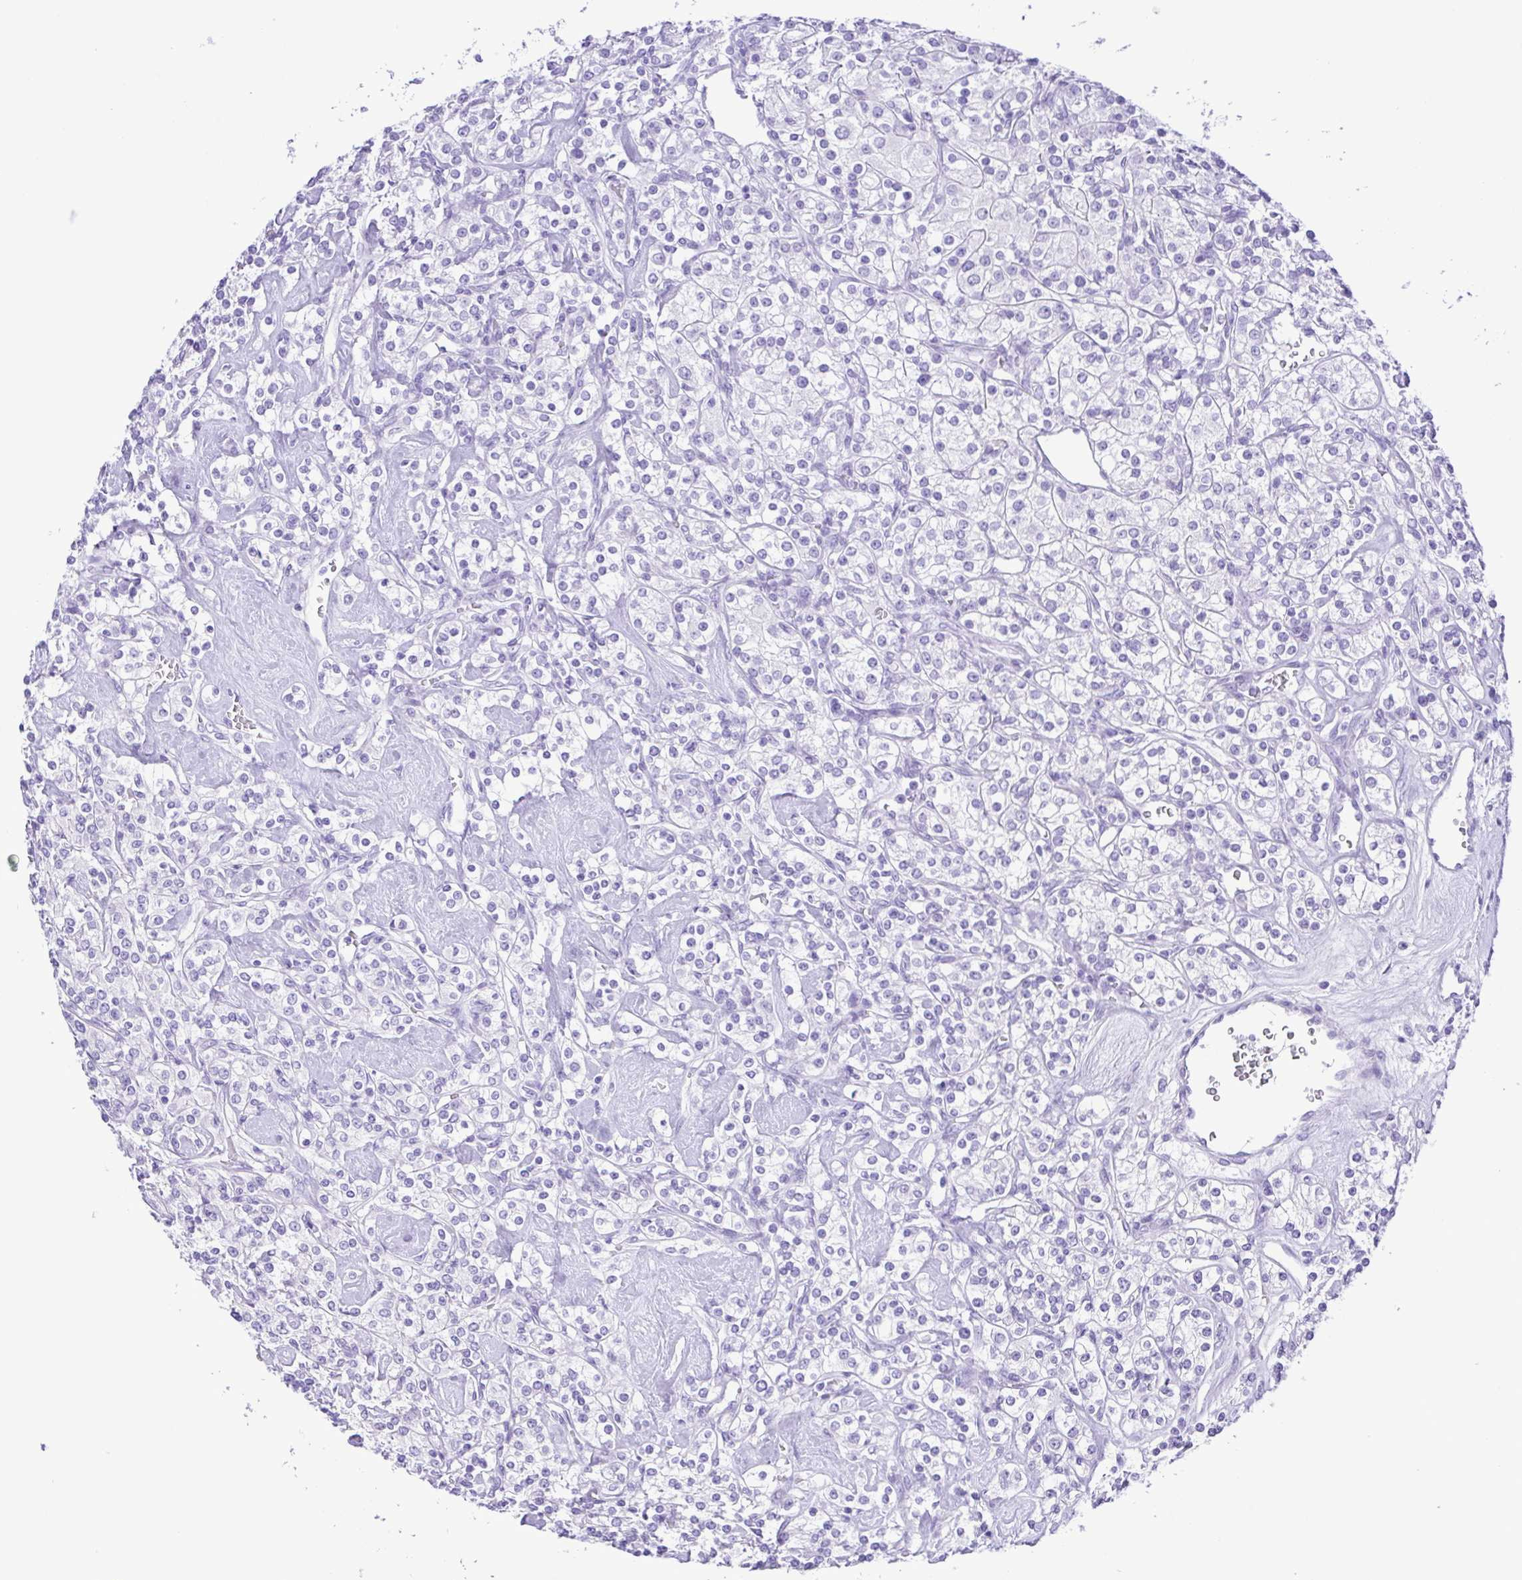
{"staining": {"intensity": "negative", "quantity": "none", "location": "none"}, "tissue": "renal cancer", "cell_type": "Tumor cells", "image_type": "cancer", "snomed": [{"axis": "morphology", "description": "Adenocarcinoma, NOS"}, {"axis": "topography", "description": "Kidney"}], "caption": "Histopathology image shows no significant protein positivity in tumor cells of renal cancer (adenocarcinoma). (DAB (3,3'-diaminobenzidine) IHC, high magnification).", "gene": "CASP14", "patient": {"sex": "male", "age": 77}}